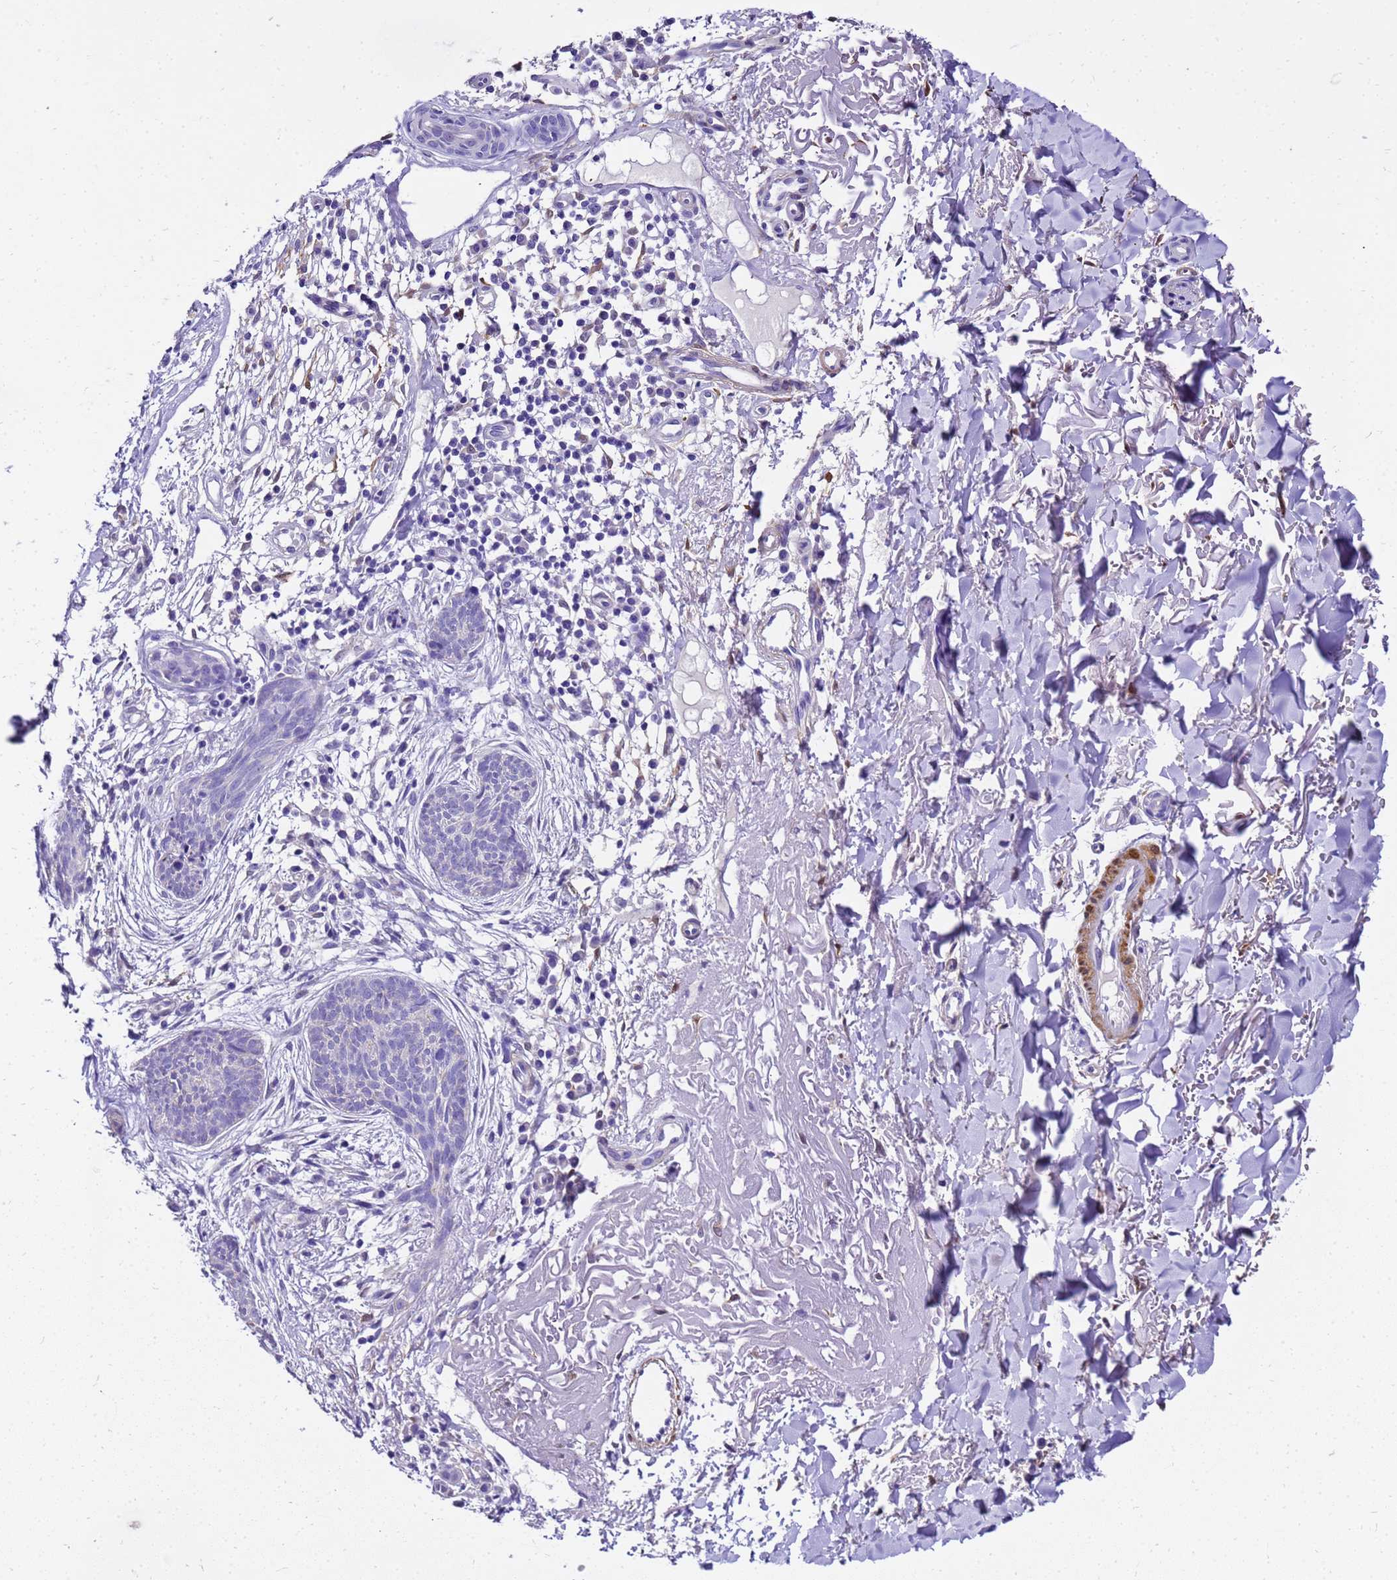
{"staining": {"intensity": "negative", "quantity": "none", "location": "none"}, "tissue": "skin cancer", "cell_type": "Tumor cells", "image_type": "cancer", "snomed": [{"axis": "morphology", "description": "Basal cell carcinoma"}, {"axis": "topography", "description": "Skin"}], "caption": "Immunohistochemistry of skin basal cell carcinoma displays no staining in tumor cells.", "gene": "HSPB6", "patient": {"sex": "male", "age": 84}}